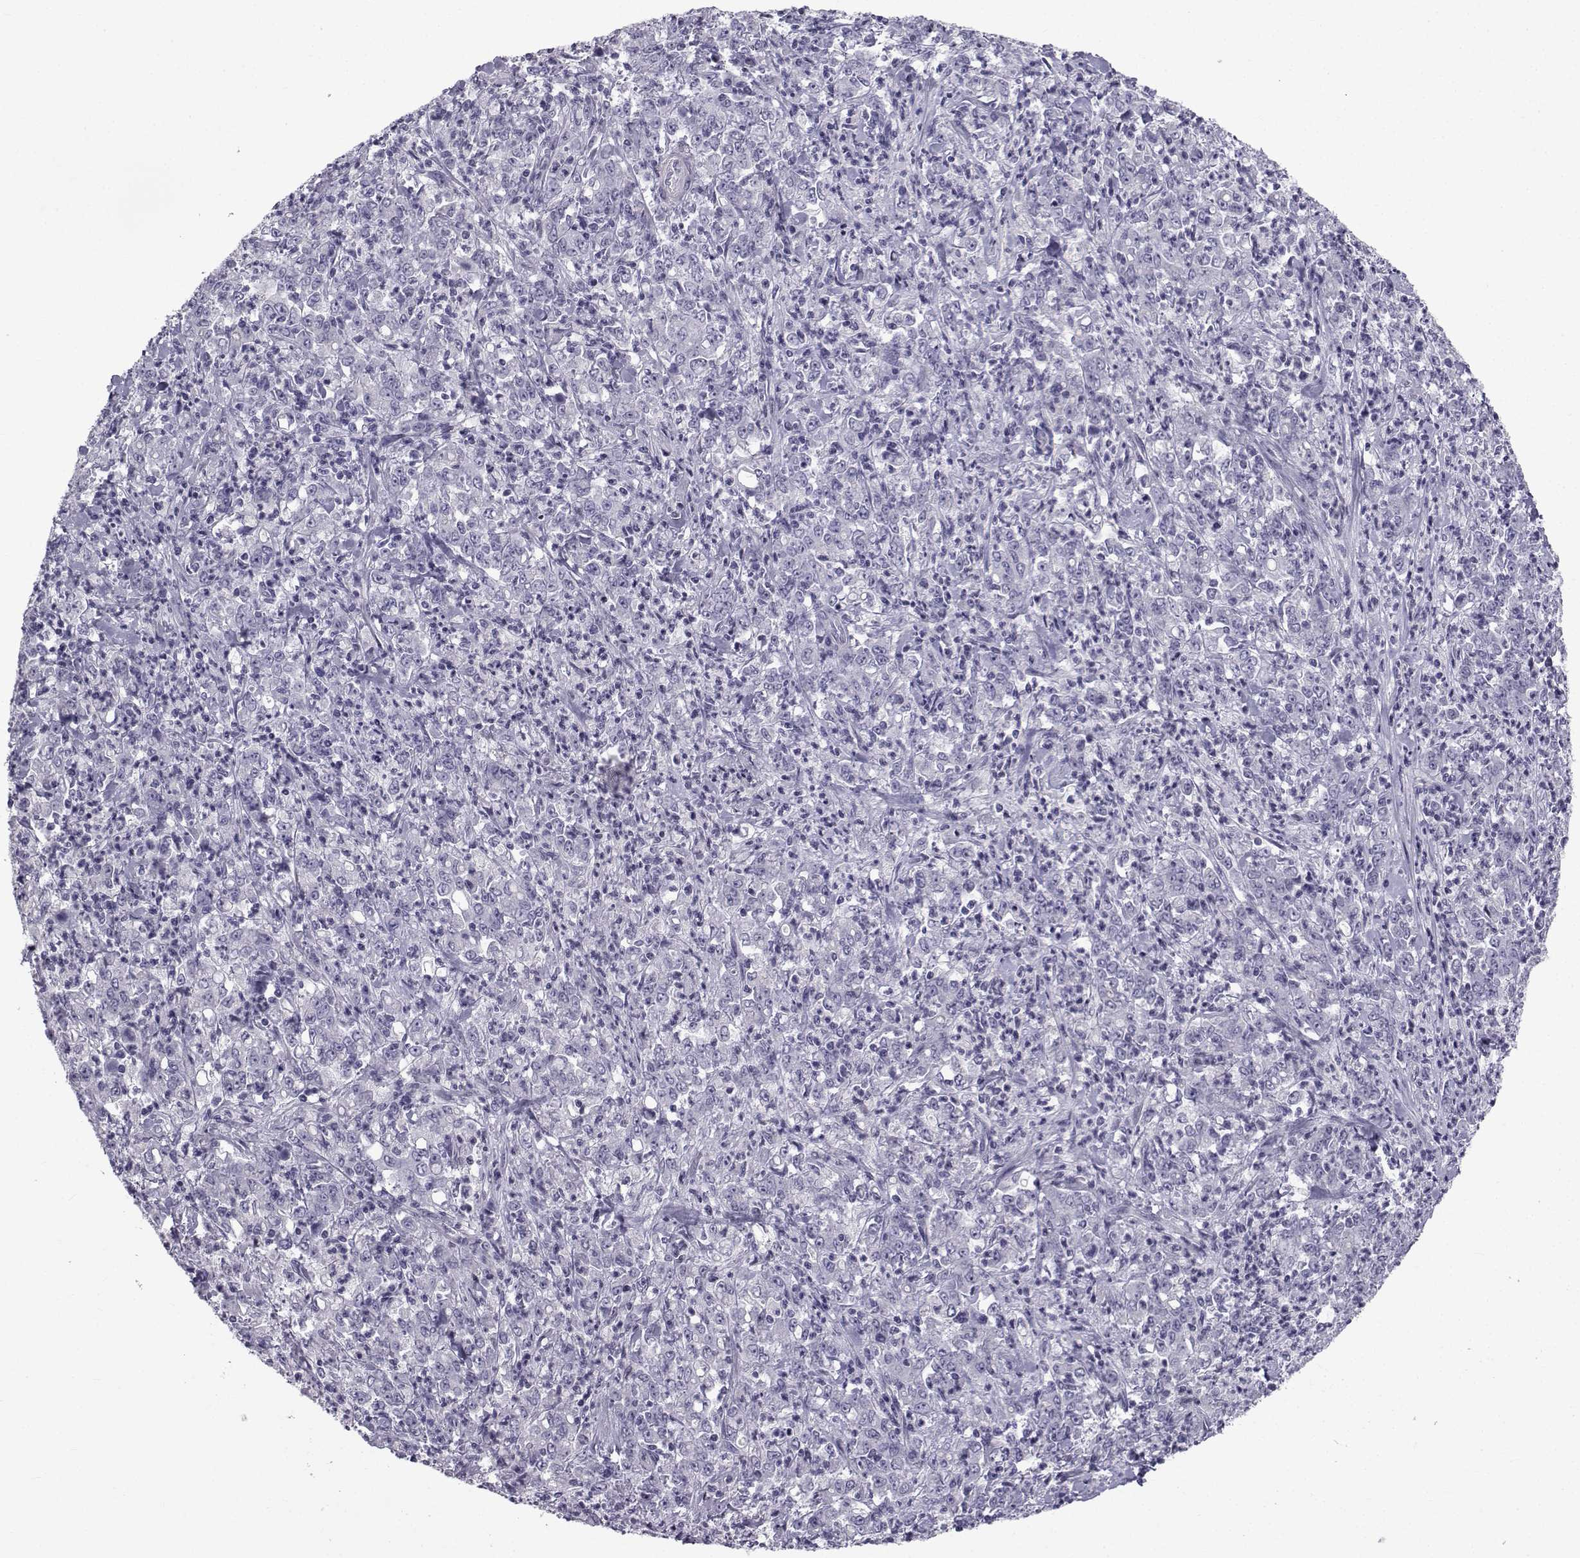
{"staining": {"intensity": "negative", "quantity": "none", "location": "none"}, "tissue": "stomach cancer", "cell_type": "Tumor cells", "image_type": "cancer", "snomed": [{"axis": "morphology", "description": "Adenocarcinoma, NOS"}, {"axis": "topography", "description": "Stomach, lower"}], "caption": "This histopathology image is of stomach cancer stained with immunohistochemistry (IHC) to label a protein in brown with the nuclei are counter-stained blue. There is no positivity in tumor cells.", "gene": "SPANXD", "patient": {"sex": "female", "age": 71}}